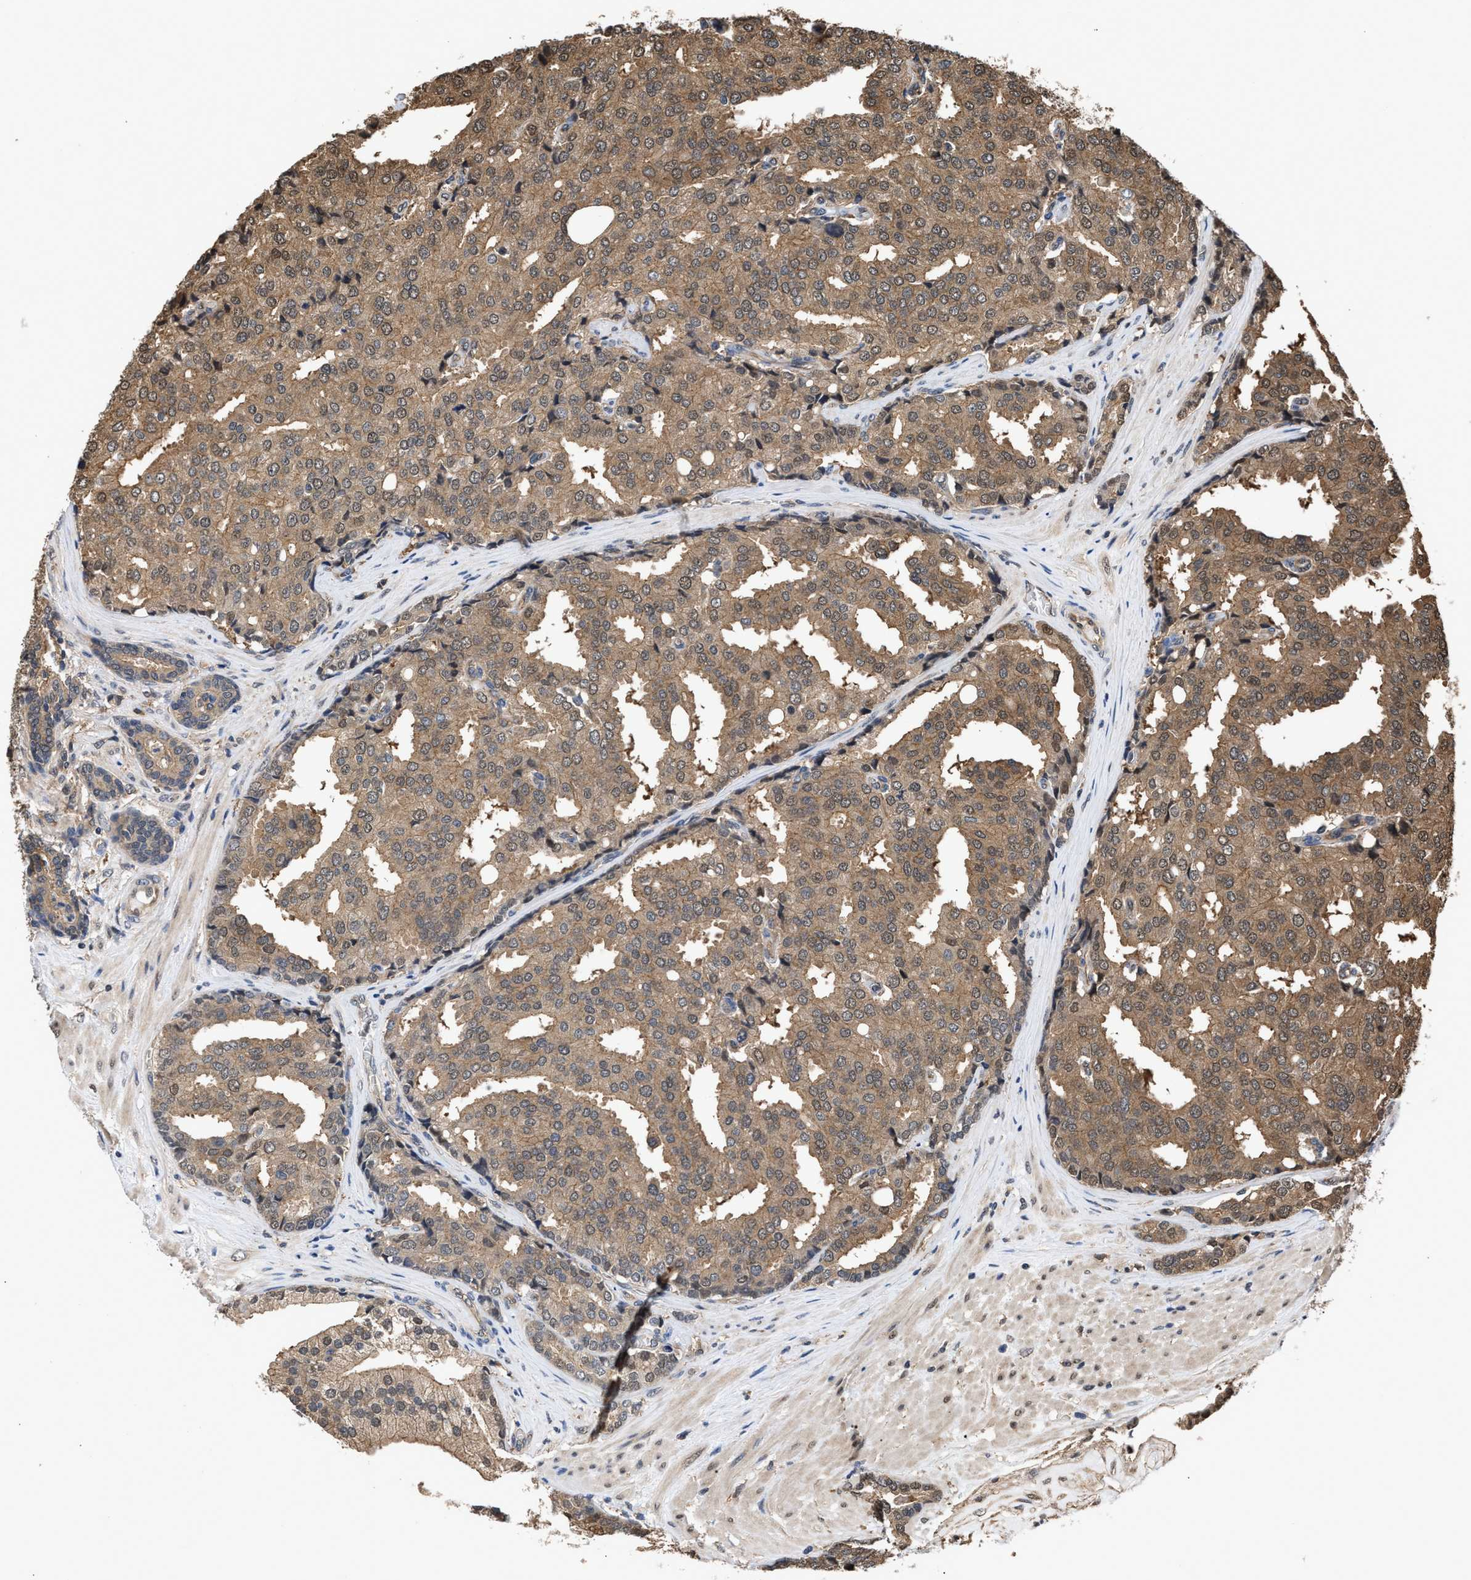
{"staining": {"intensity": "moderate", "quantity": ">75%", "location": "cytoplasmic/membranous,nuclear"}, "tissue": "prostate cancer", "cell_type": "Tumor cells", "image_type": "cancer", "snomed": [{"axis": "morphology", "description": "Adenocarcinoma, High grade"}, {"axis": "topography", "description": "Prostate"}], "caption": "Immunohistochemistry (IHC) micrograph of neoplastic tissue: human prostate cancer stained using immunohistochemistry shows medium levels of moderate protein expression localized specifically in the cytoplasmic/membranous and nuclear of tumor cells, appearing as a cytoplasmic/membranous and nuclear brown color.", "gene": "SCAI", "patient": {"sex": "male", "age": 50}}